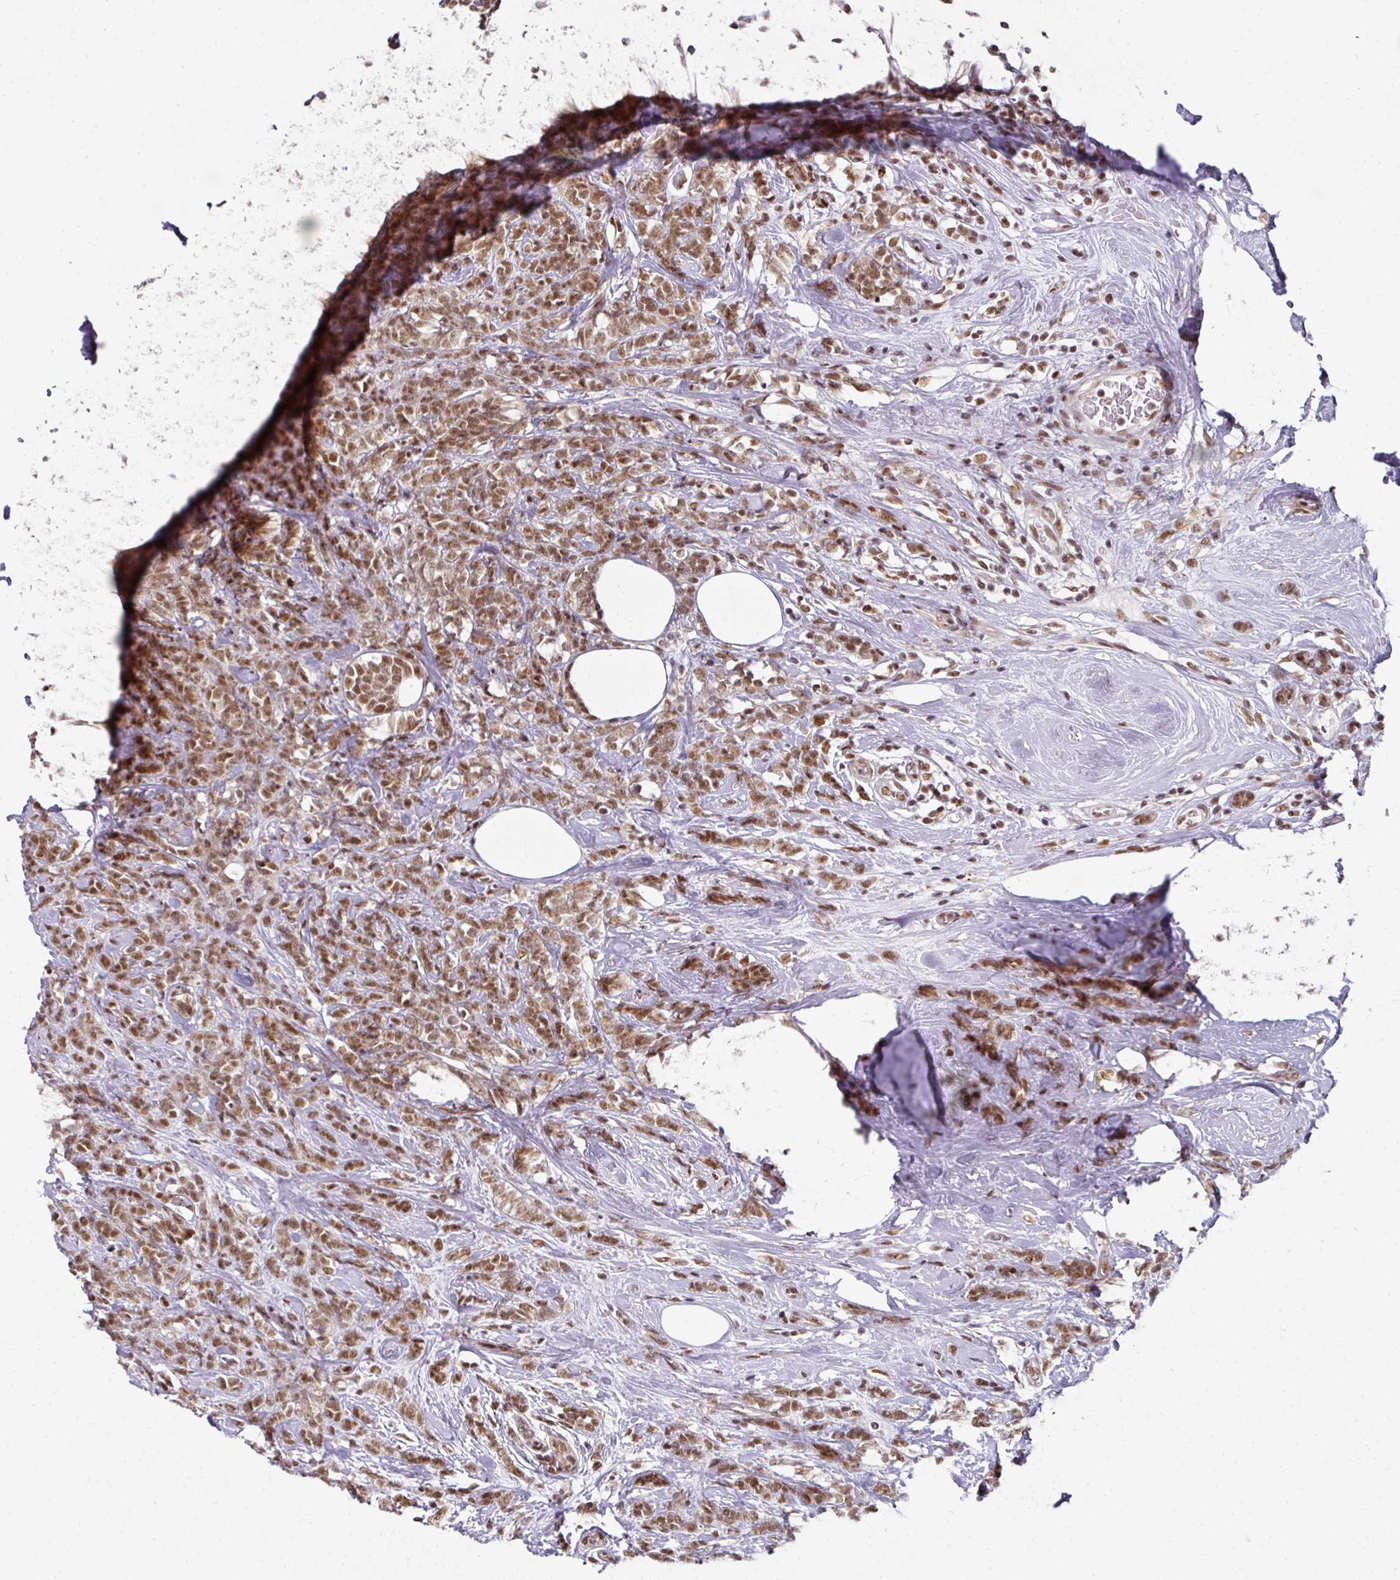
{"staining": {"intensity": "moderate", "quantity": ">75%", "location": "nuclear"}, "tissue": "breast cancer", "cell_type": "Tumor cells", "image_type": "cancer", "snomed": [{"axis": "morphology", "description": "Lobular carcinoma"}, {"axis": "topography", "description": "Breast"}], "caption": "The micrograph reveals a brown stain indicating the presence of a protein in the nuclear of tumor cells in breast cancer (lobular carcinoma). (Stains: DAB (3,3'-diaminobenzidine) in brown, nuclei in blue, Microscopy: brightfield microscopy at high magnification).", "gene": "NFYA", "patient": {"sex": "female", "age": 58}}